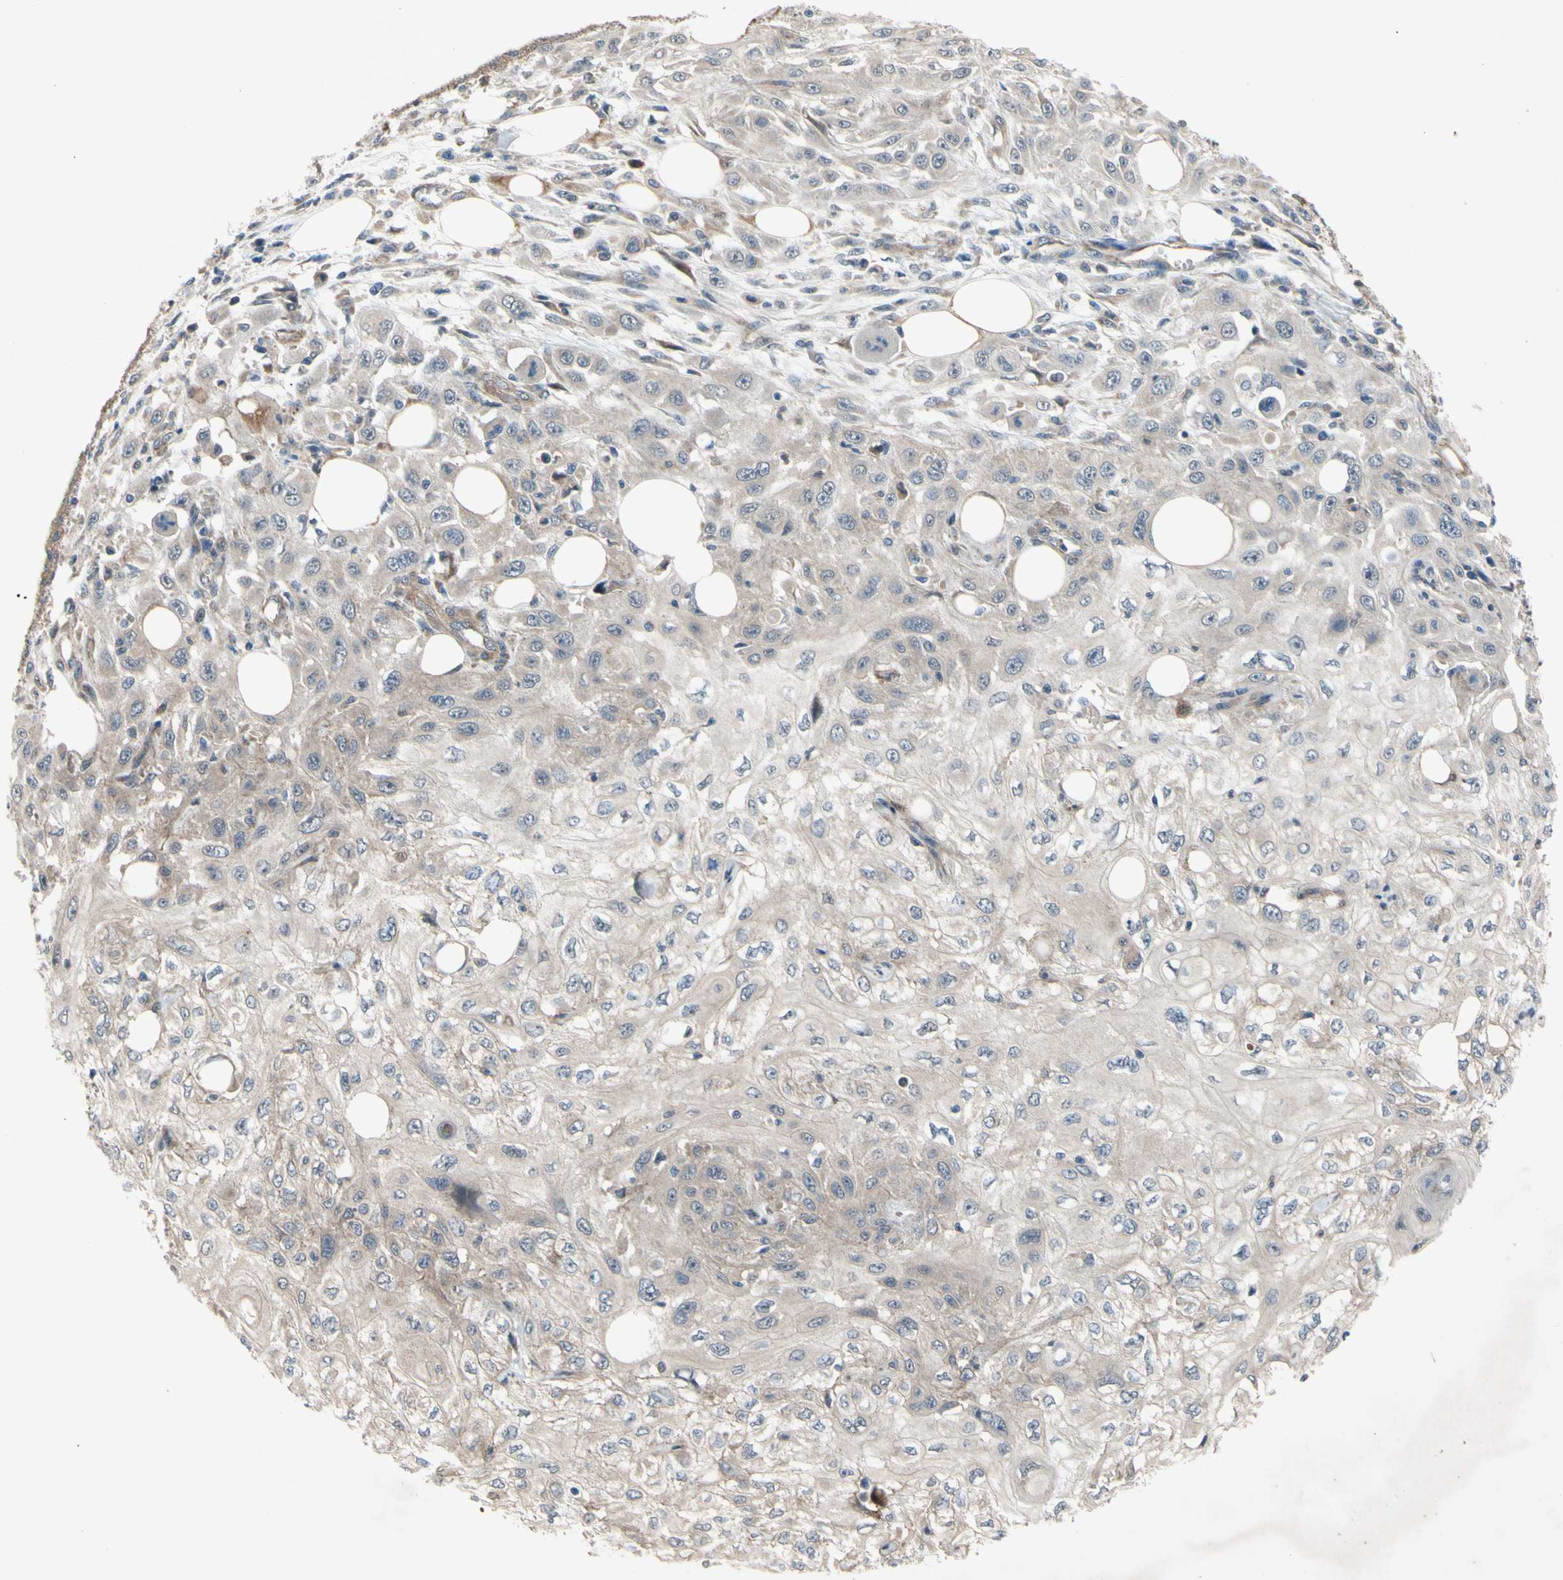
{"staining": {"intensity": "negative", "quantity": "none", "location": "none"}, "tissue": "skin cancer", "cell_type": "Tumor cells", "image_type": "cancer", "snomed": [{"axis": "morphology", "description": "Squamous cell carcinoma, NOS"}, {"axis": "topography", "description": "Skin"}], "caption": "Human skin cancer (squamous cell carcinoma) stained for a protein using immunohistochemistry (IHC) exhibits no expression in tumor cells.", "gene": "SVIL", "patient": {"sex": "male", "age": 75}}